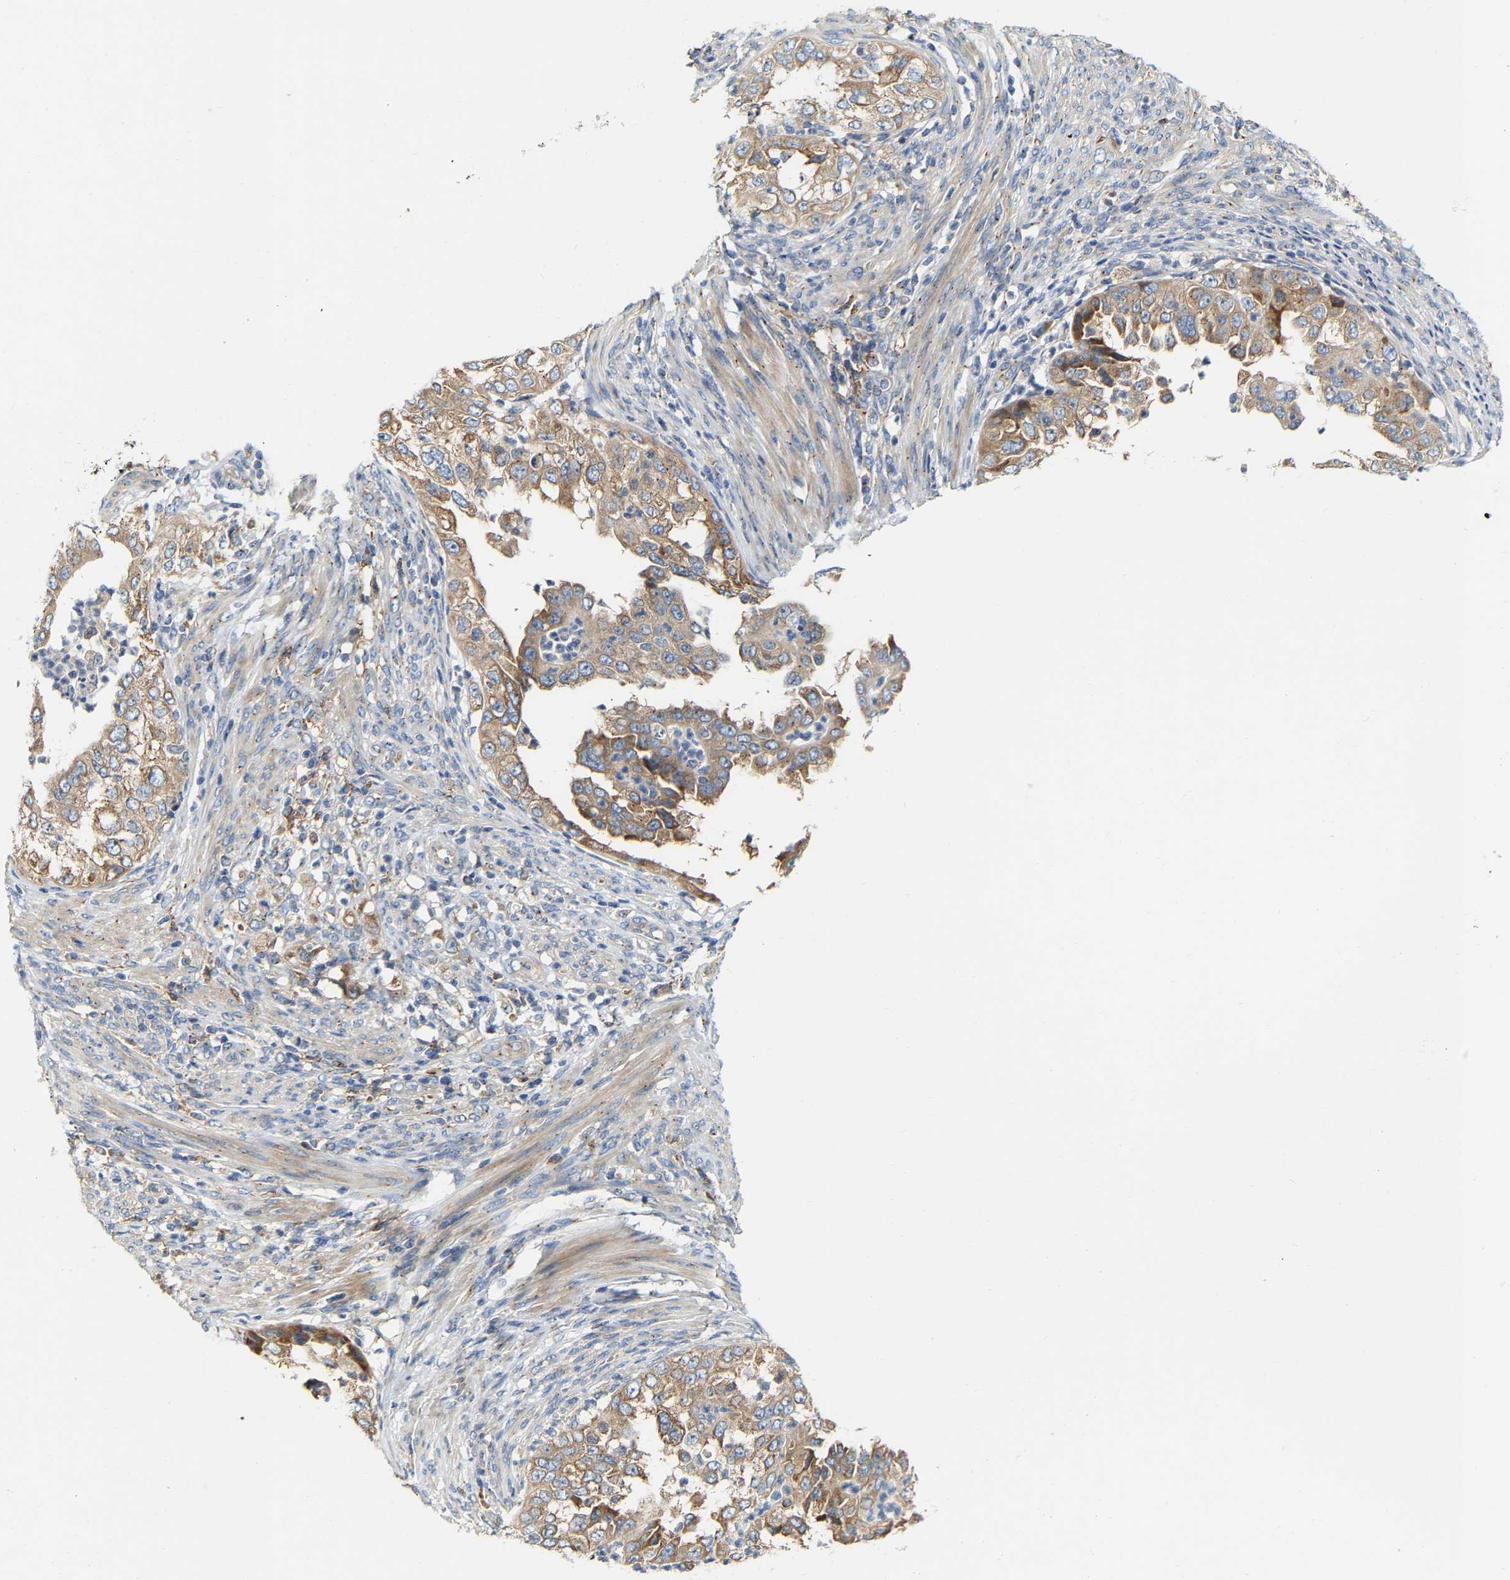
{"staining": {"intensity": "moderate", "quantity": ">75%", "location": "cytoplasmic/membranous"}, "tissue": "endometrial cancer", "cell_type": "Tumor cells", "image_type": "cancer", "snomed": [{"axis": "morphology", "description": "Adenocarcinoma, NOS"}, {"axis": "topography", "description": "Endometrium"}], "caption": "Protein staining of endometrial cancer tissue reveals moderate cytoplasmic/membranous staining in about >75% of tumor cells.", "gene": "PCNT", "patient": {"sex": "female", "age": 85}}